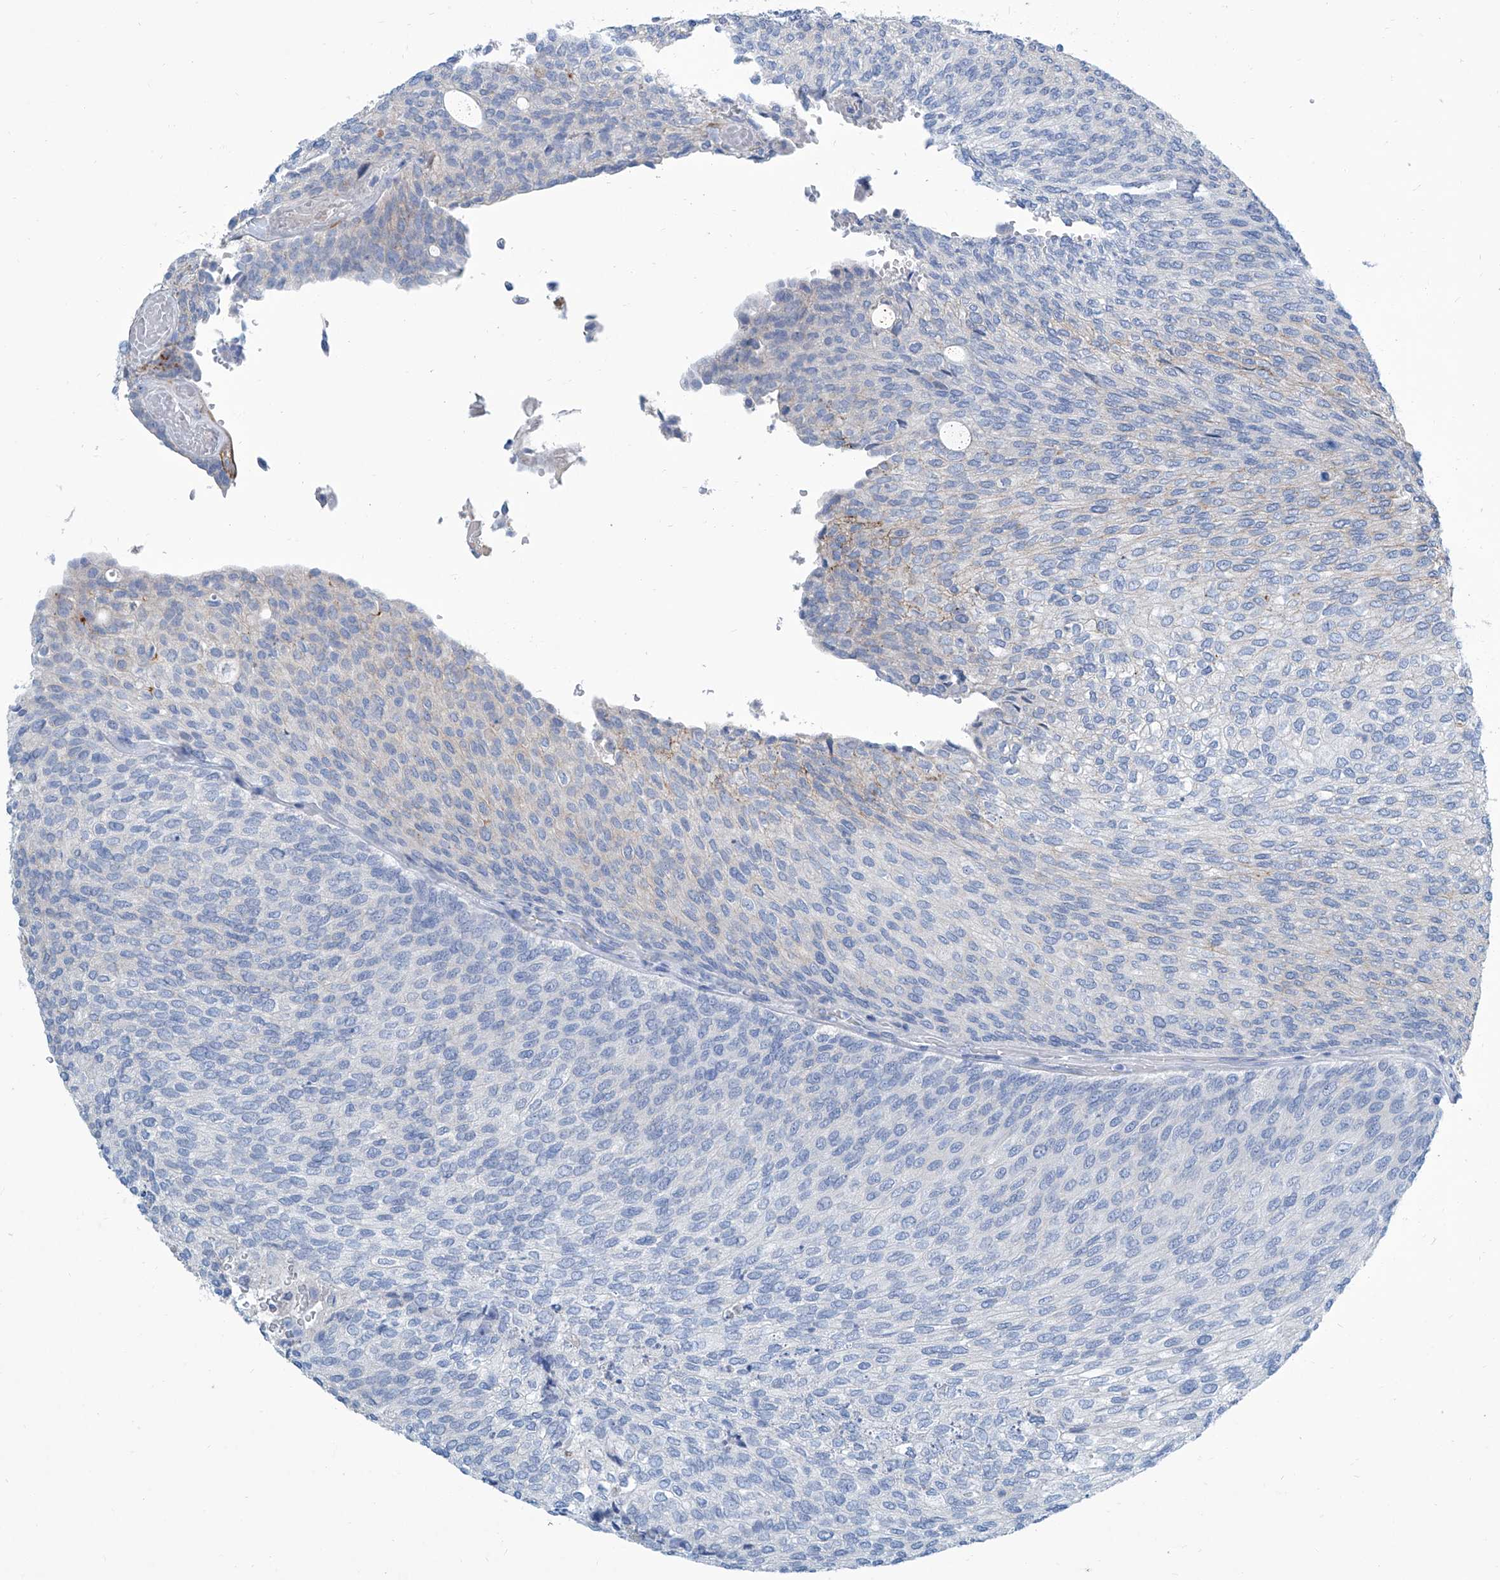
{"staining": {"intensity": "negative", "quantity": "none", "location": "none"}, "tissue": "urothelial cancer", "cell_type": "Tumor cells", "image_type": "cancer", "snomed": [{"axis": "morphology", "description": "Urothelial carcinoma, Low grade"}, {"axis": "topography", "description": "Urinary bladder"}], "caption": "Tumor cells are negative for protein expression in human urothelial cancer. The staining is performed using DAB brown chromogen with nuclei counter-stained in using hematoxylin.", "gene": "ZNF519", "patient": {"sex": "female", "age": 79}}